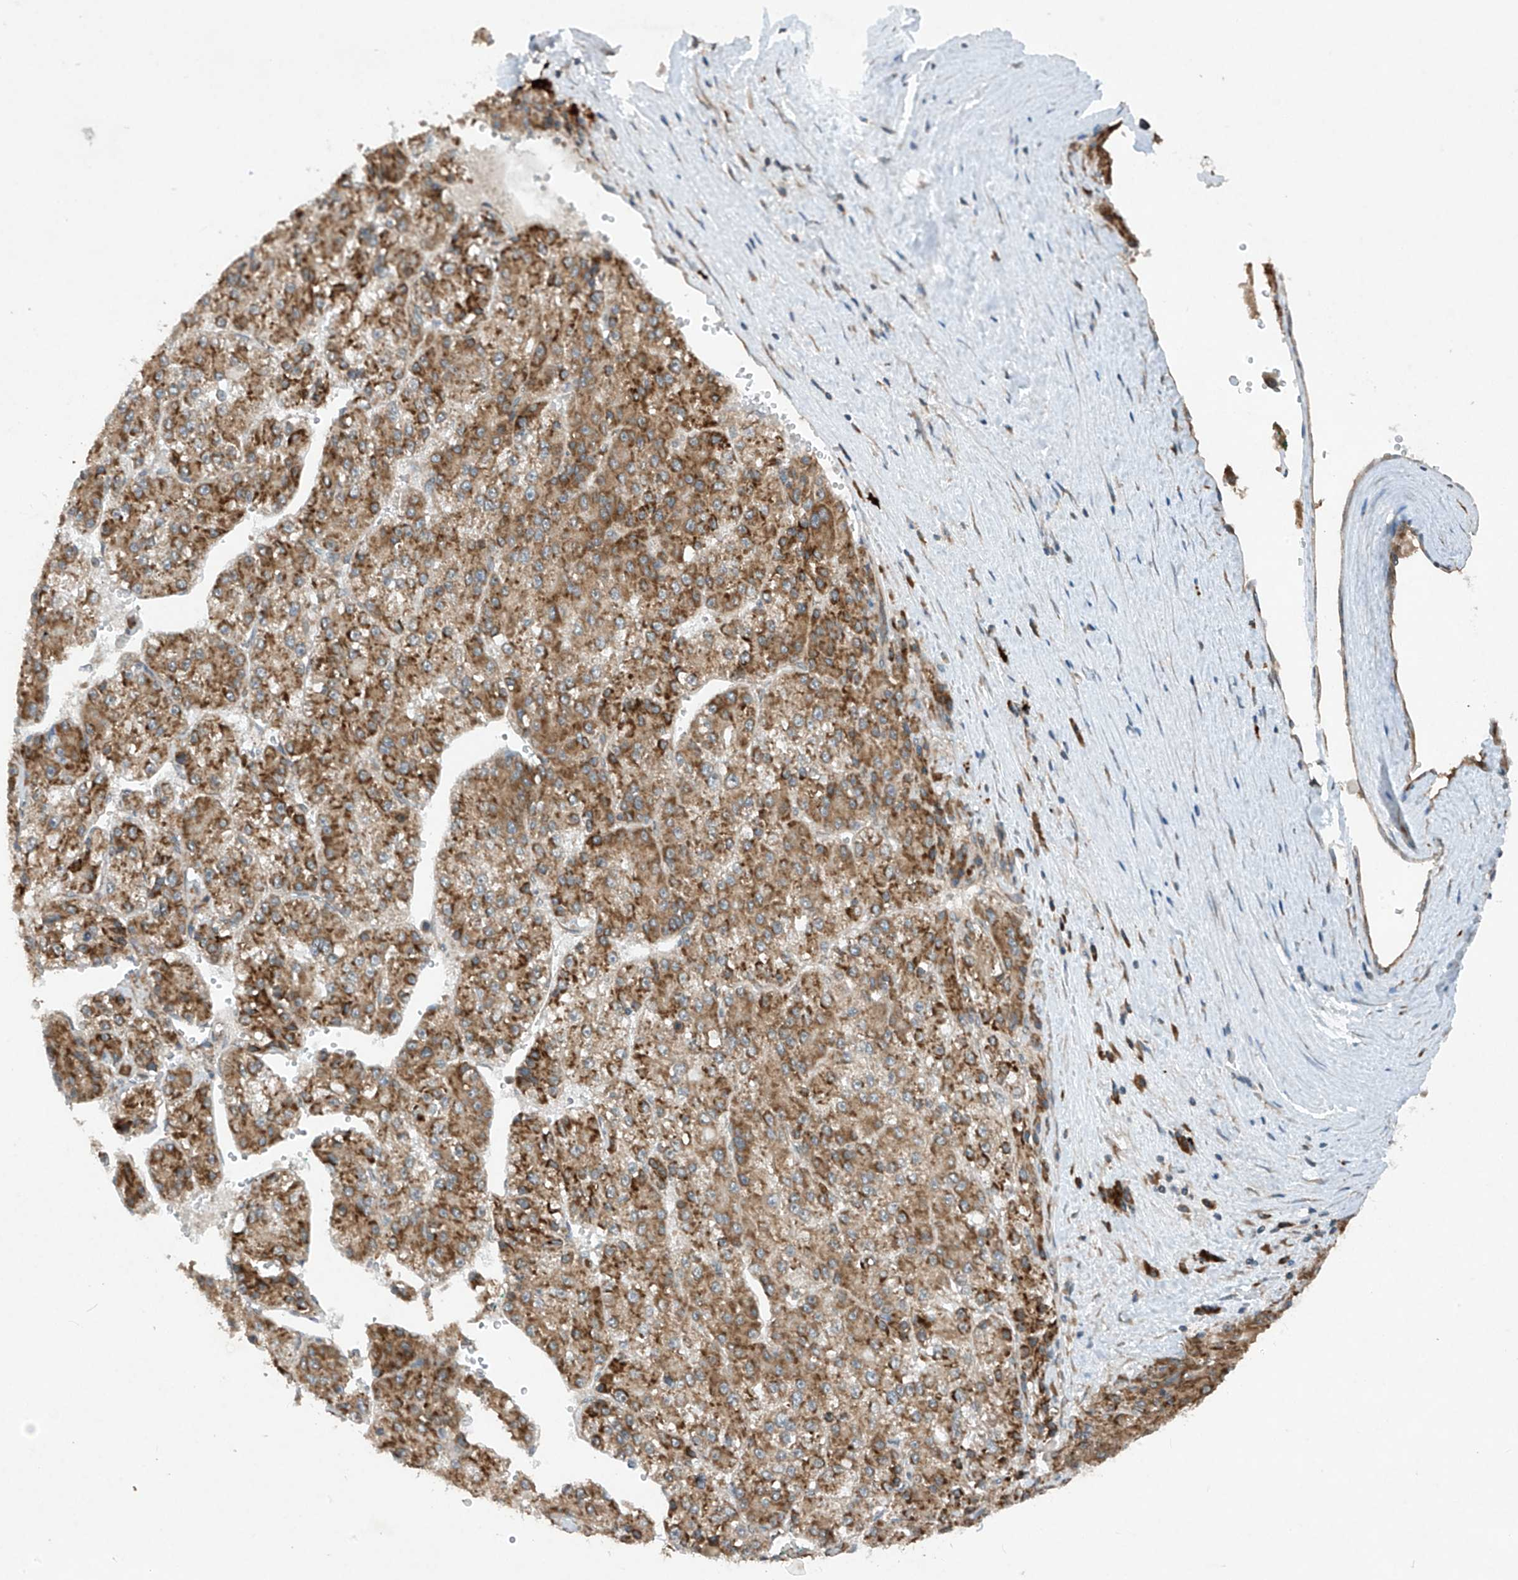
{"staining": {"intensity": "moderate", "quantity": ">75%", "location": "cytoplasmic/membranous"}, "tissue": "liver cancer", "cell_type": "Tumor cells", "image_type": "cancer", "snomed": [{"axis": "morphology", "description": "Carcinoma, Hepatocellular, NOS"}, {"axis": "topography", "description": "Liver"}], "caption": "Moderate cytoplasmic/membranous expression is appreciated in approximately >75% of tumor cells in liver hepatocellular carcinoma. The staining was performed using DAB (3,3'-diaminobenzidine), with brown indicating positive protein expression. Nuclei are stained blue with hematoxylin.", "gene": "RPL34", "patient": {"sex": "female", "age": 73}}